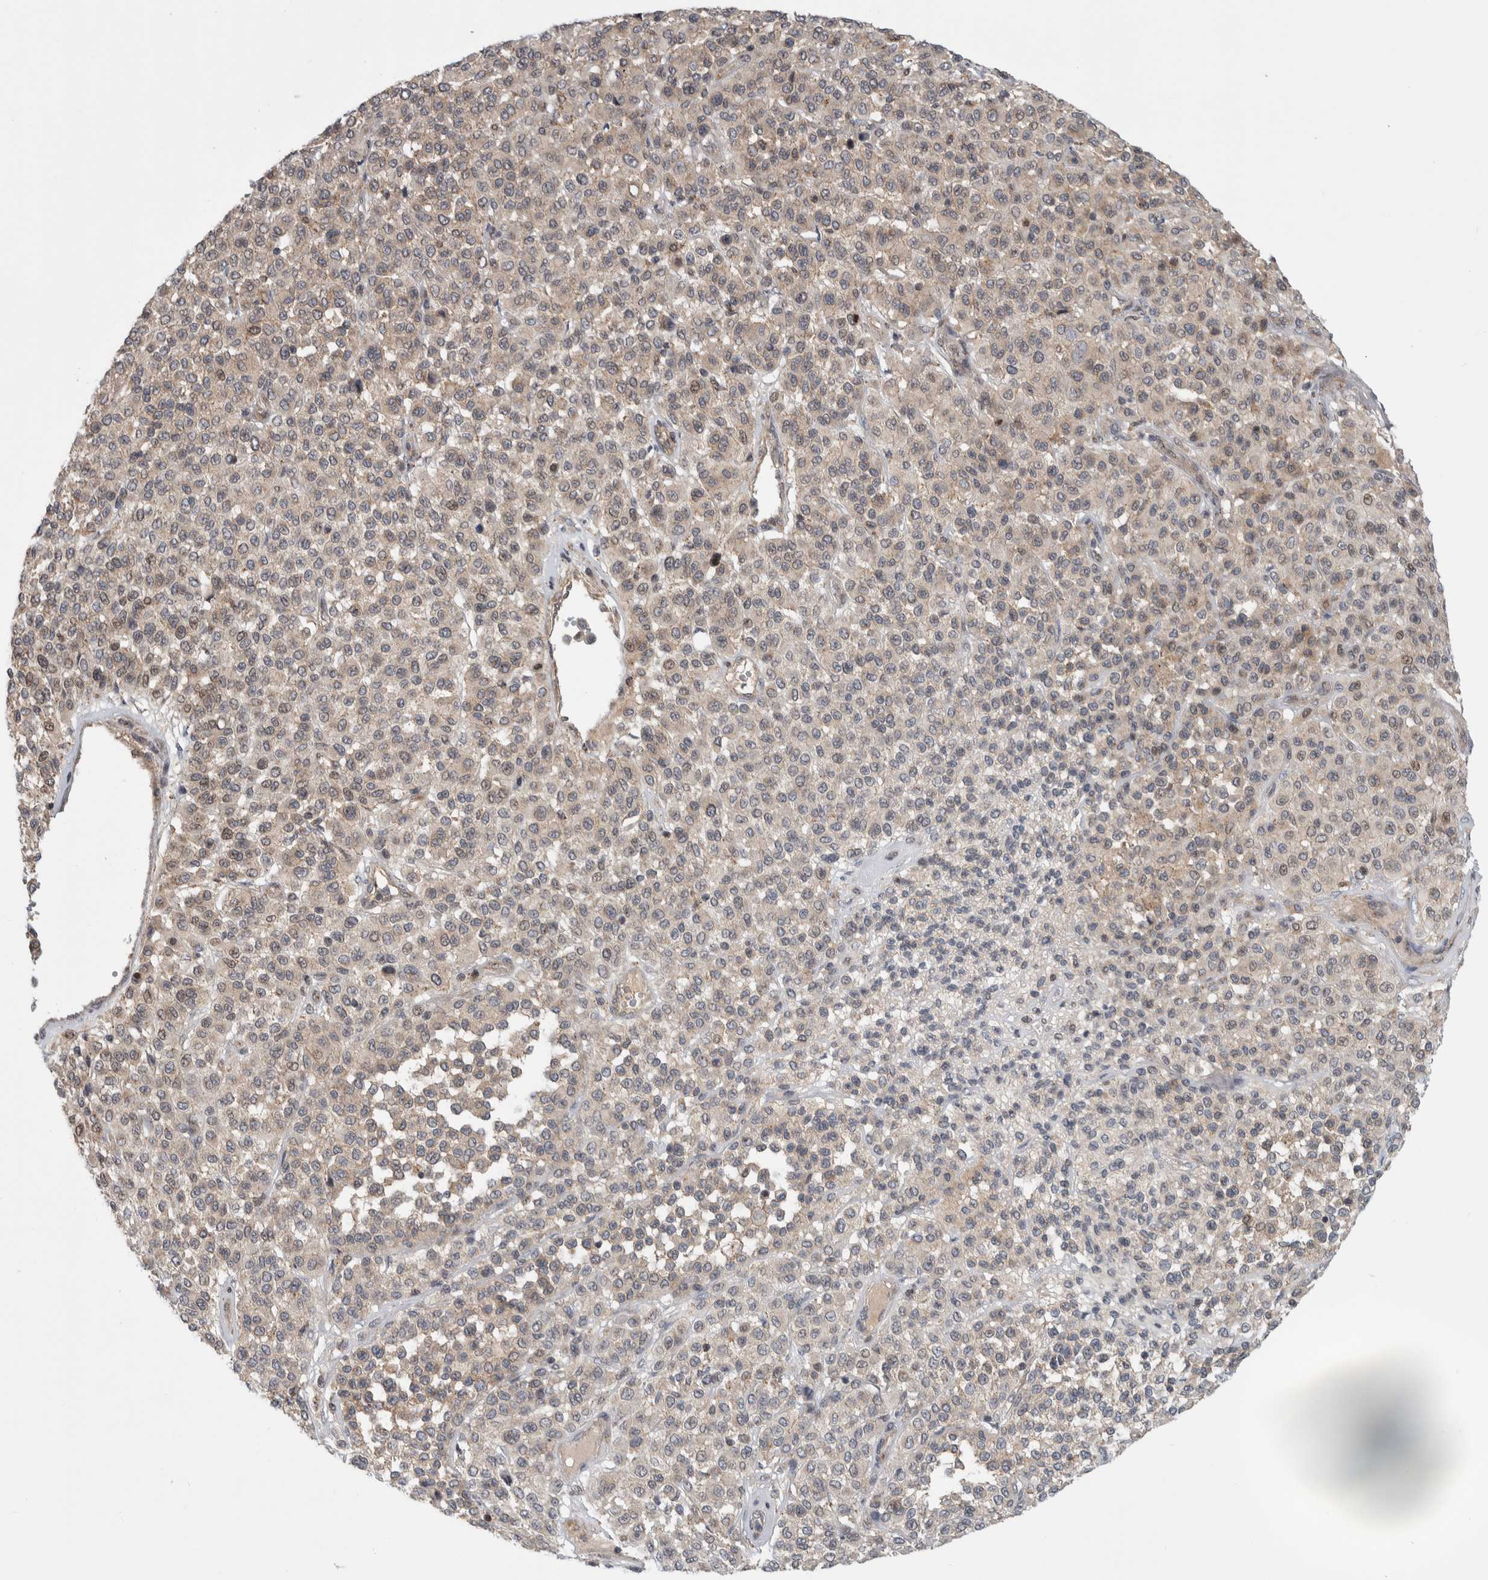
{"staining": {"intensity": "weak", "quantity": ">75%", "location": "cytoplasmic/membranous"}, "tissue": "melanoma", "cell_type": "Tumor cells", "image_type": "cancer", "snomed": [{"axis": "morphology", "description": "Malignant melanoma, Metastatic site"}, {"axis": "topography", "description": "Pancreas"}], "caption": "The image reveals staining of melanoma, revealing weak cytoplasmic/membranous protein expression (brown color) within tumor cells.", "gene": "MSL1", "patient": {"sex": "female", "age": 30}}